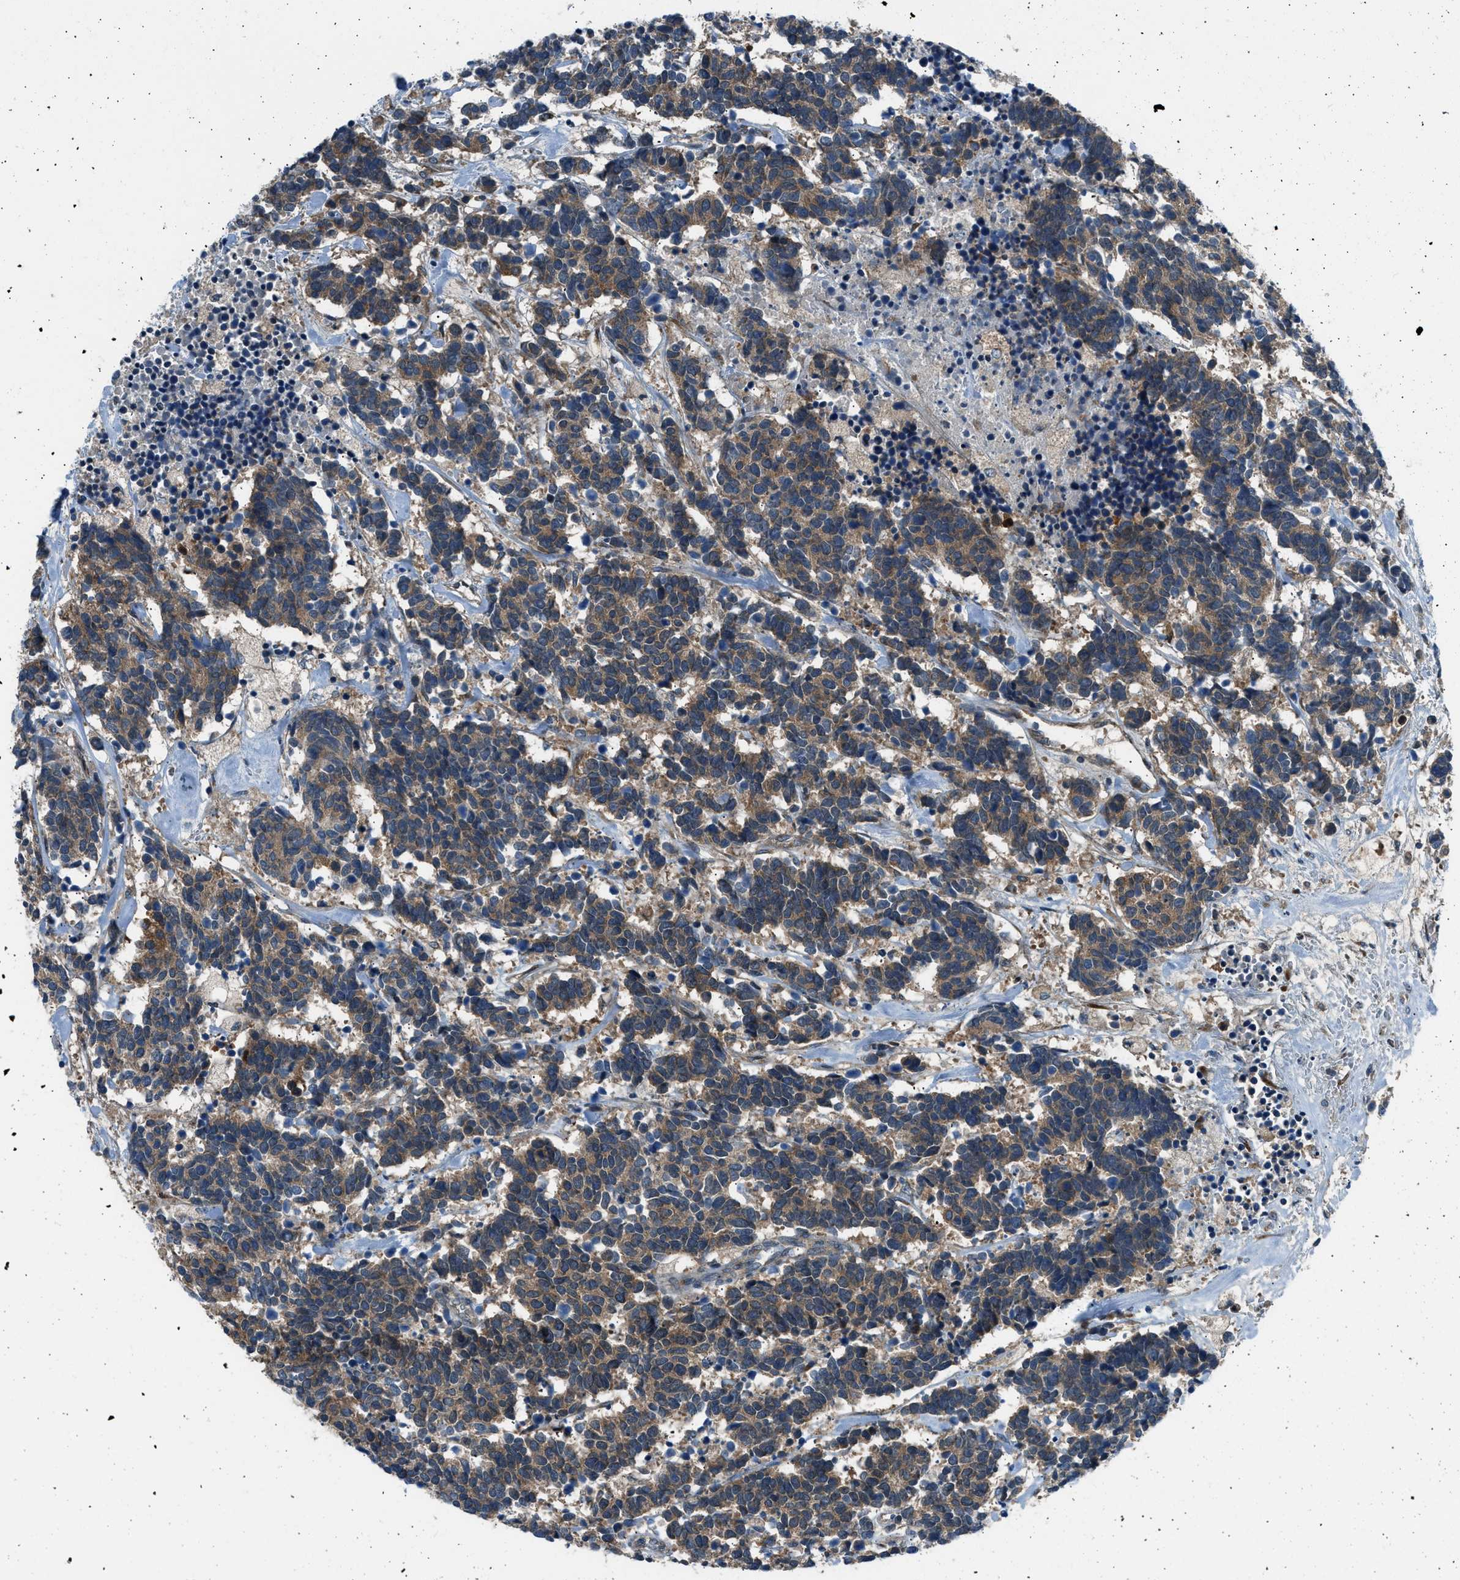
{"staining": {"intensity": "moderate", "quantity": ">75%", "location": "cytoplasmic/membranous"}, "tissue": "carcinoid", "cell_type": "Tumor cells", "image_type": "cancer", "snomed": [{"axis": "morphology", "description": "Carcinoma, NOS"}, {"axis": "morphology", "description": "Carcinoid, malignant, NOS"}, {"axis": "topography", "description": "Urinary bladder"}], "caption": "A photomicrograph showing moderate cytoplasmic/membranous positivity in approximately >75% of tumor cells in carcinoma, as visualized by brown immunohistochemical staining.", "gene": "EDARADD", "patient": {"sex": "male", "age": 57}}